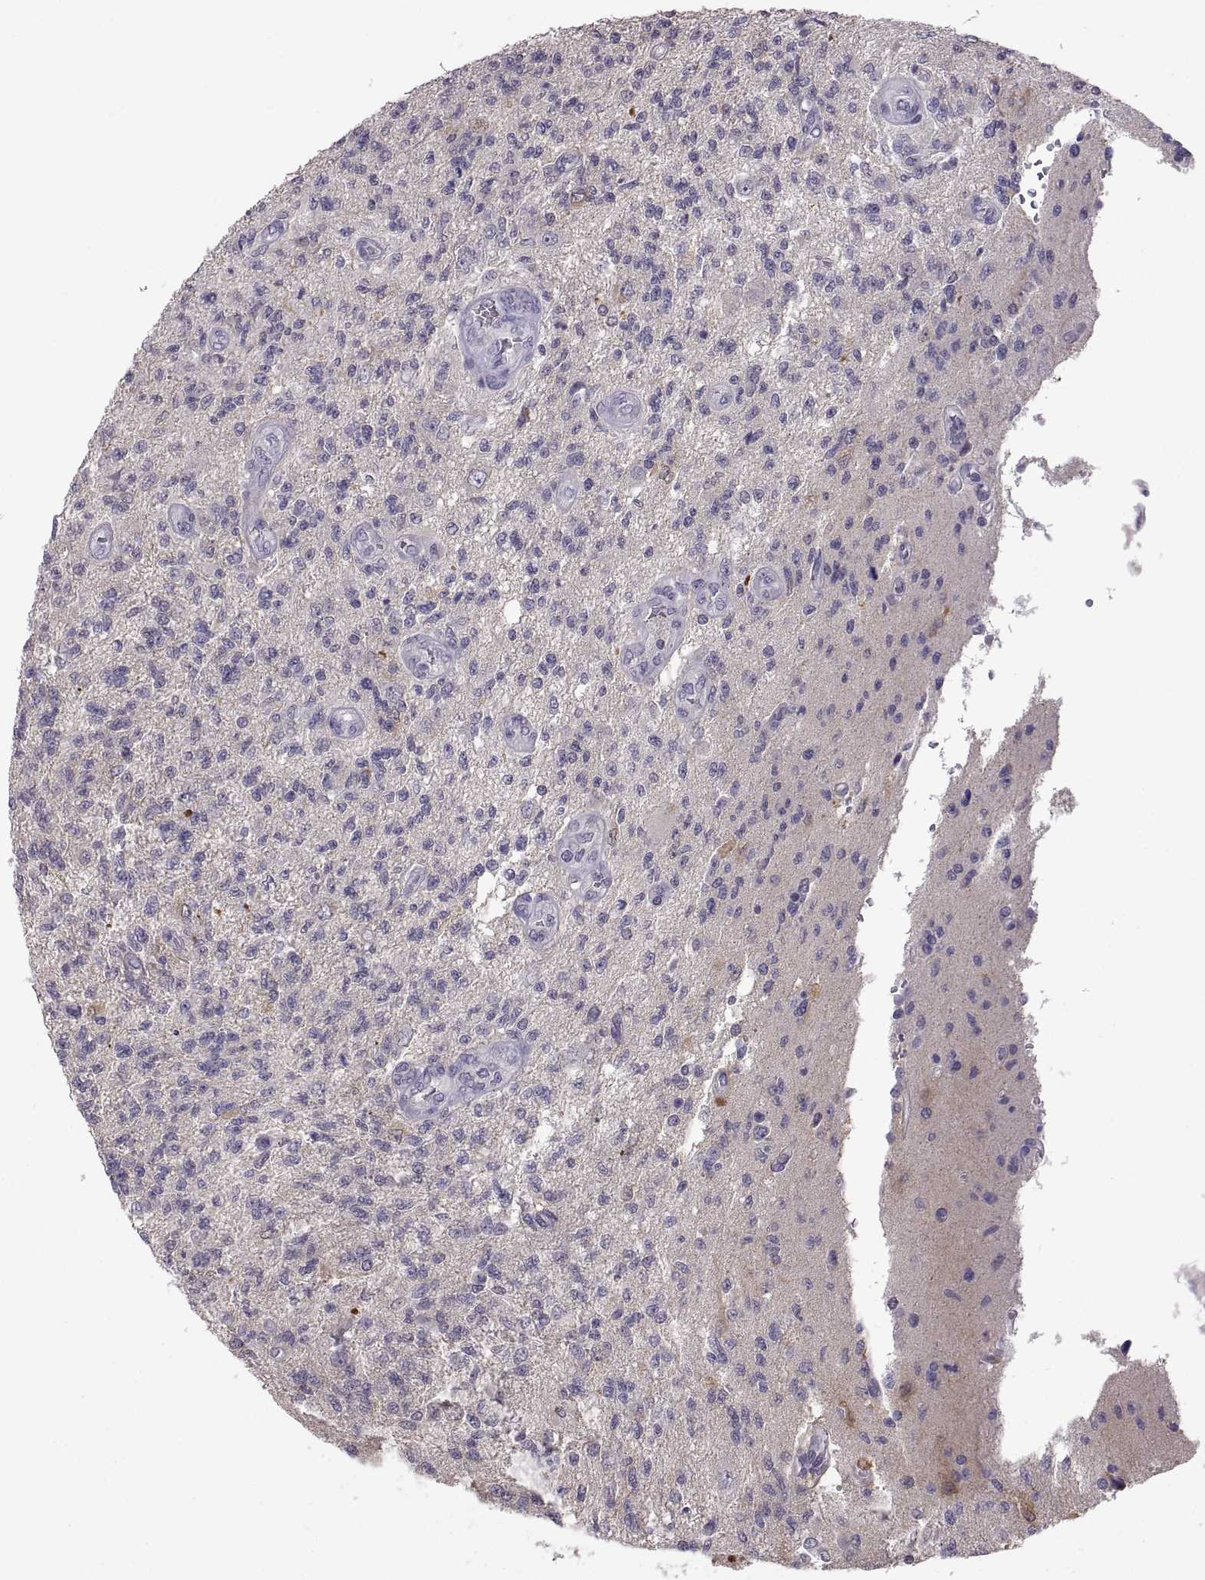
{"staining": {"intensity": "negative", "quantity": "none", "location": "none"}, "tissue": "glioma", "cell_type": "Tumor cells", "image_type": "cancer", "snomed": [{"axis": "morphology", "description": "Glioma, malignant, High grade"}, {"axis": "topography", "description": "Brain"}], "caption": "High power microscopy histopathology image of an immunohistochemistry micrograph of high-grade glioma (malignant), revealing no significant positivity in tumor cells.", "gene": "FGF9", "patient": {"sex": "male", "age": 56}}